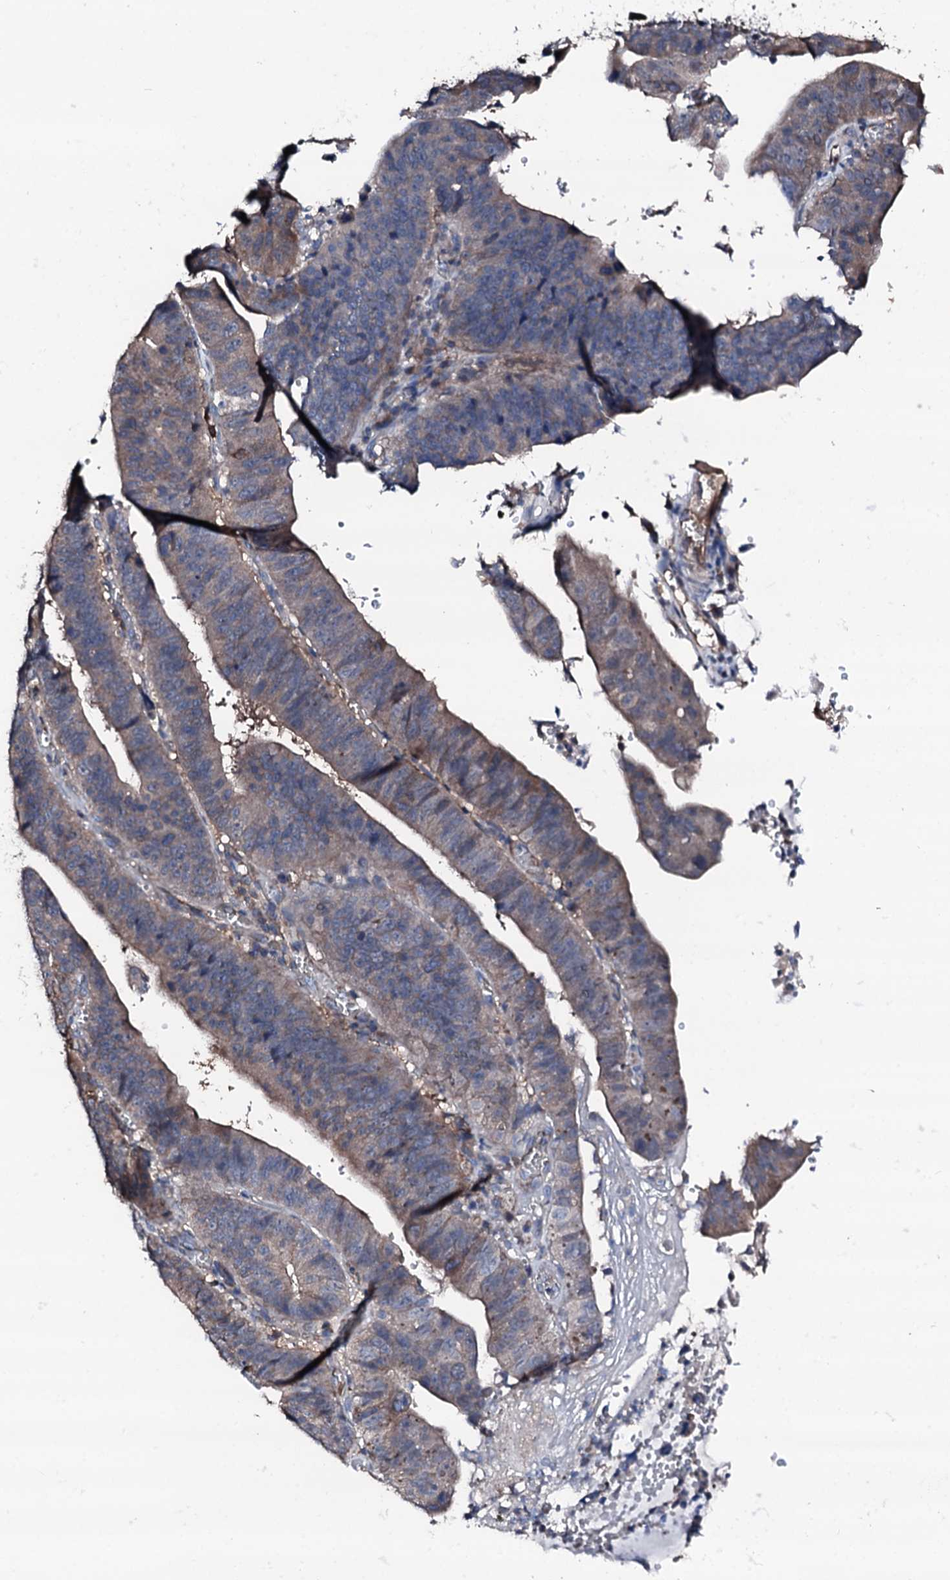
{"staining": {"intensity": "weak", "quantity": "<25%", "location": "cytoplasmic/membranous"}, "tissue": "stomach cancer", "cell_type": "Tumor cells", "image_type": "cancer", "snomed": [{"axis": "morphology", "description": "Adenocarcinoma, NOS"}, {"axis": "topography", "description": "Stomach"}], "caption": "This is an immunohistochemistry (IHC) histopathology image of human stomach cancer (adenocarcinoma). There is no expression in tumor cells.", "gene": "TRAFD1", "patient": {"sex": "male", "age": 59}}